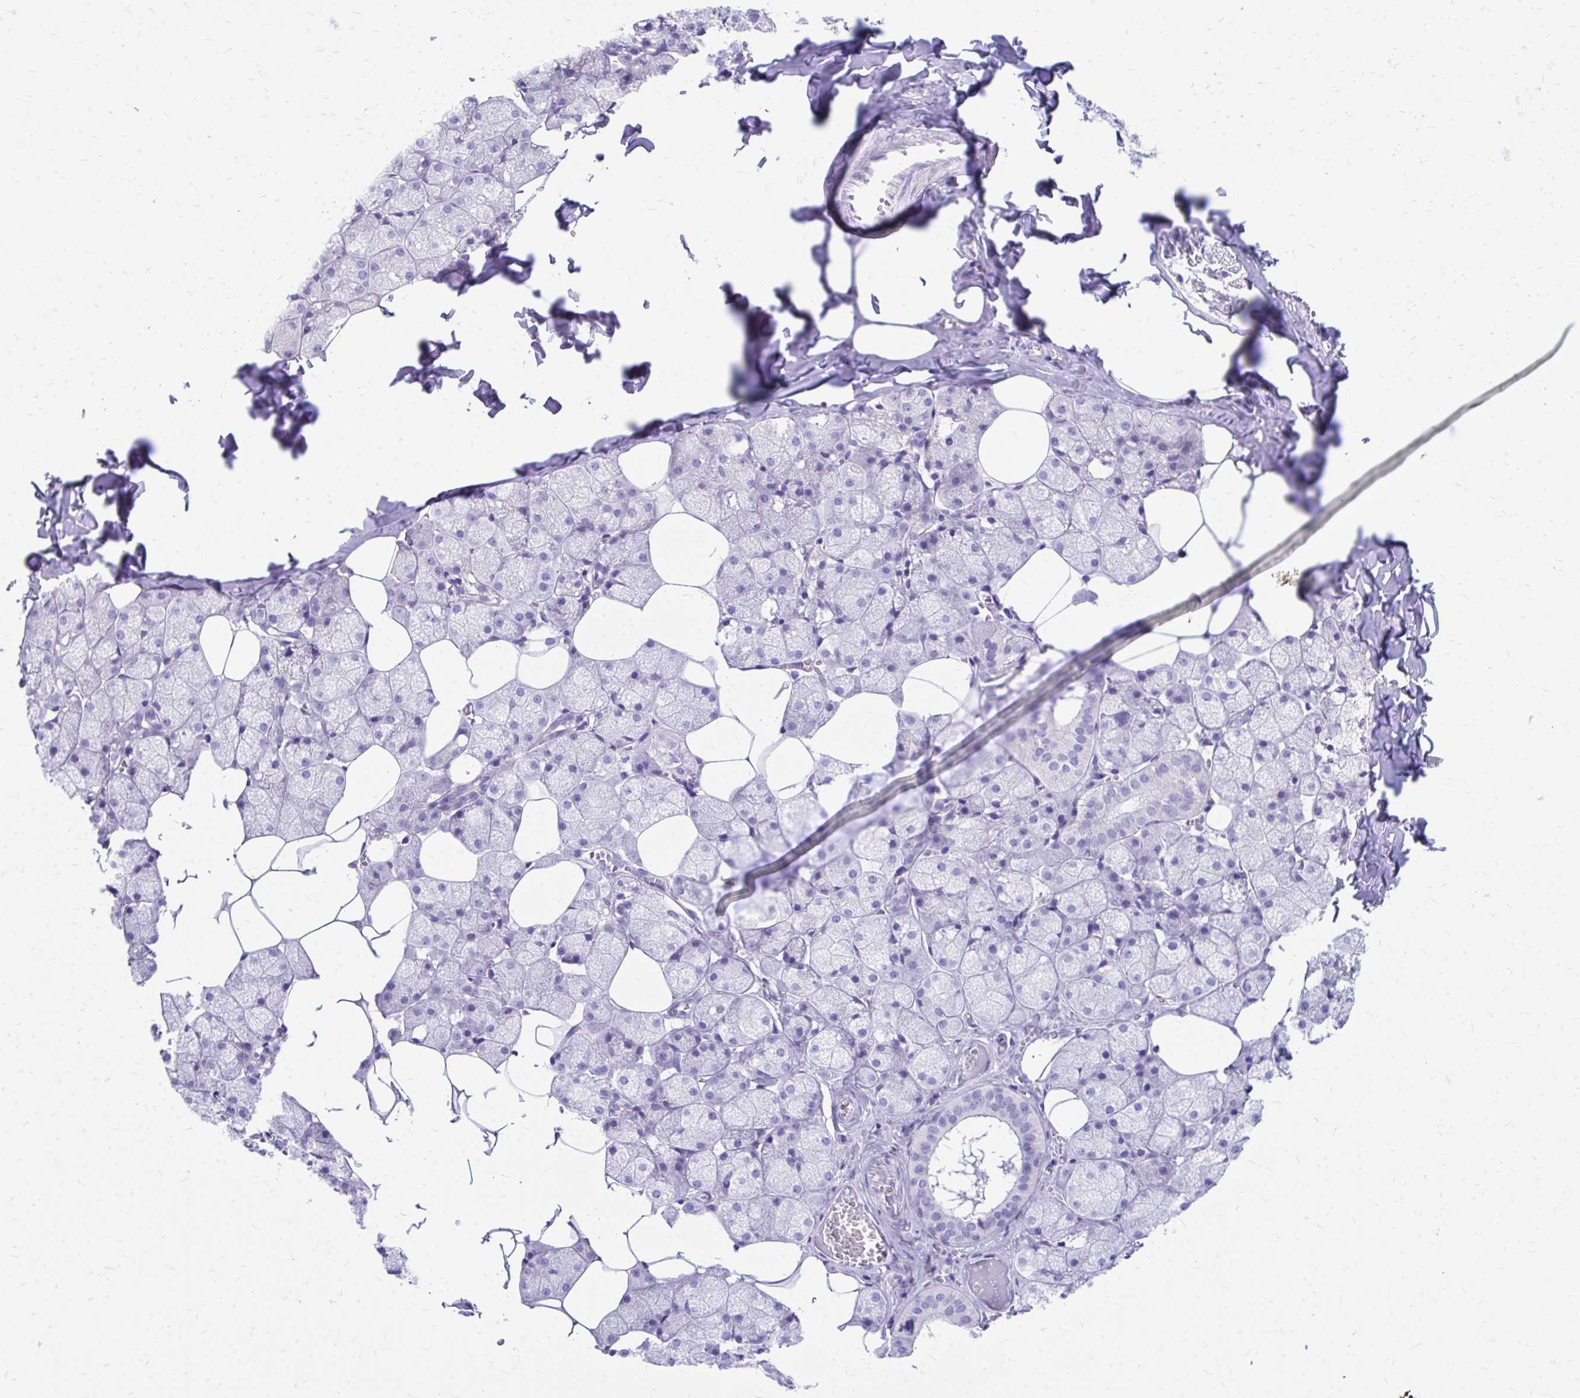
{"staining": {"intensity": "negative", "quantity": "none", "location": "none"}, "tissue": "salivary gland", "cell_type": "Glandular cells", "image_type": "normal", "snomed": [{"axis": "morphology", "description": "Normal tissue, NOS"}, {"axis": "topography", "description": "Salivary gland"}, {"axis": "topography", "description": "Peripheral nerve tissue"}], "caption": "Glandular cells are negative for protein expression in benign human salivary gland. (Stains: DAB (3,3'-diaminobenzidine) IHC with hematoxylin counter stain, Microscopy: brightfield microscopy at high magnification).", "gene": "ZNF699", "patient": {"sex": "male", "age": 38}}